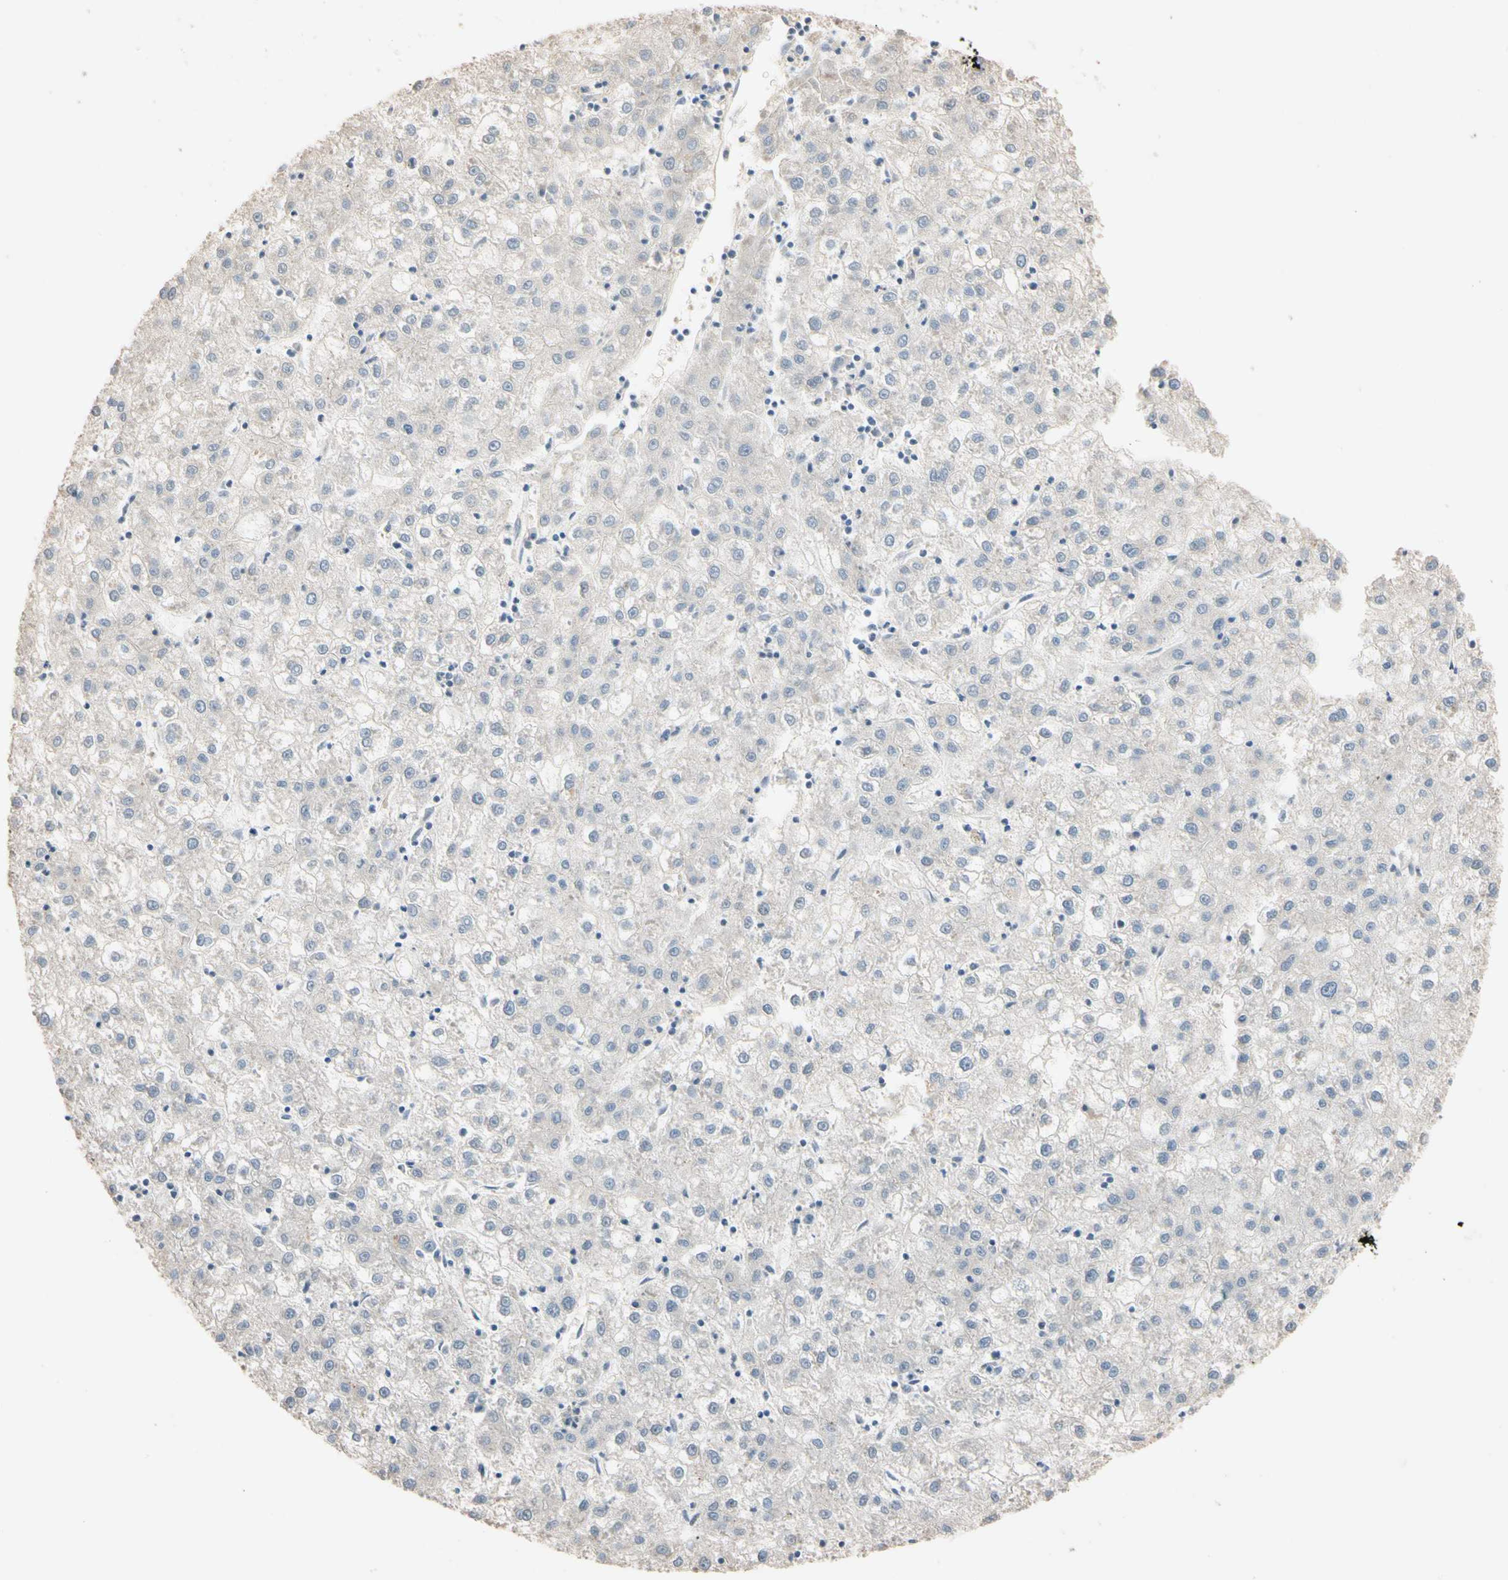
{"staining": {"intensity": "negative", "quantity": "none", "location": "none"}, "tissue": "liver cancer", "cell_type": "Tumor cells", "image_type": "cancer", "snomed": [{"axis": "morphology", "description": "Carcinoma, Hepatocellular, NOS"}, {"axis": "topography", "description": "Liver"}], "caption": "This is an immunohistochemistry micrograph of human liver cancer. There is no staining in tumor cells.", "gene": "MAP3K7", "patient": {"sex": "male", "age": 72}}